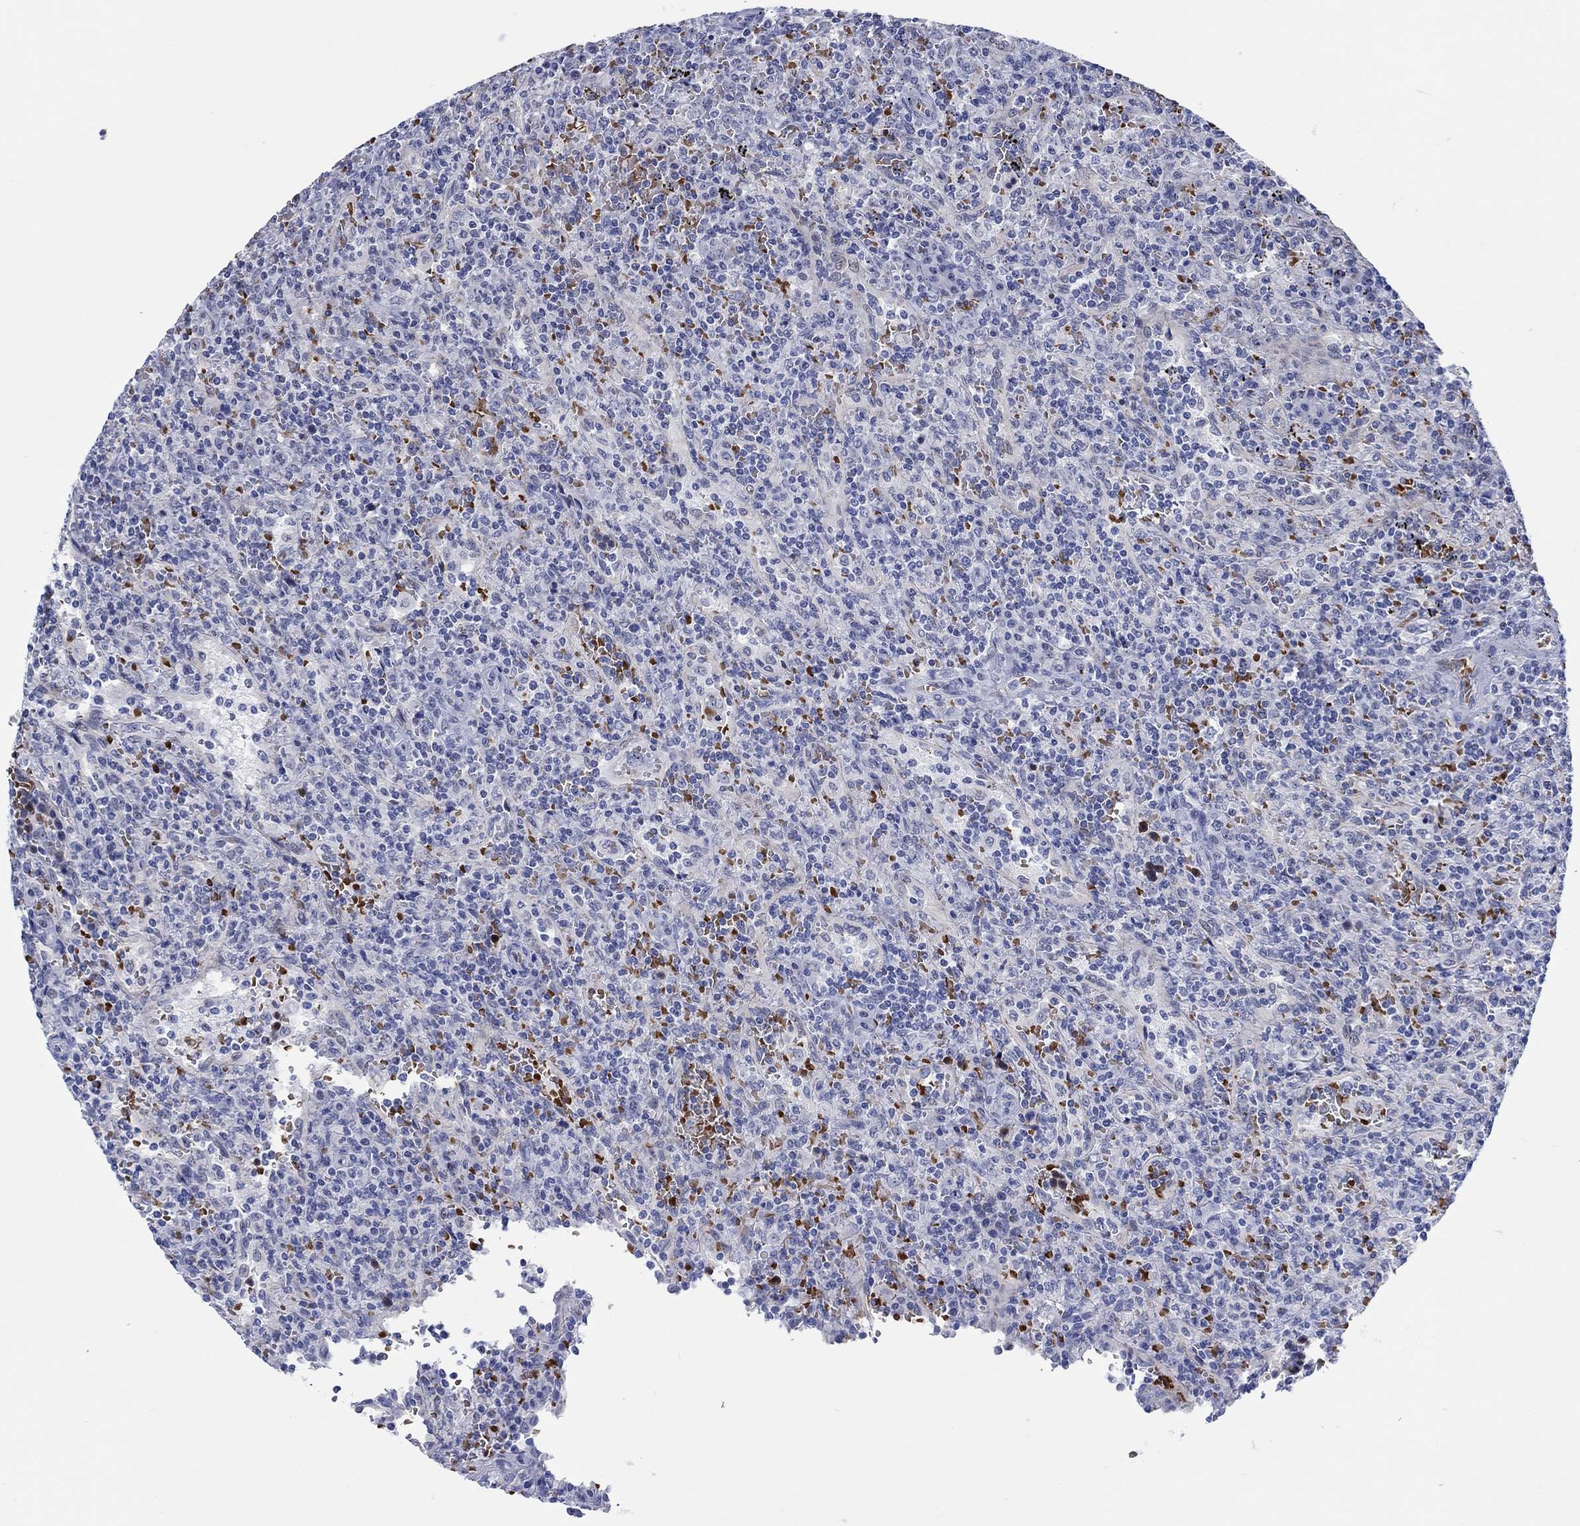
{"staining": {"intensity": "negative", "quantity": "none", "location": "none"}, "tissue": "lymphoma", "cell_type": "Tumor cells", "image_type": "cancer", "snomed": [{"axis": "morphology", "description": "Malignant lymphoma, non-Hodgkin's type, Low grade"}, {"axis": "topography", "description": "Spleen"}], "caption": "This is an immunohistochemistry (IHC) micrograph of low-grade malignant lymphoma, non-Hodgkin's type. There is no positivity in tumor cells.", "gene": "ZNF446", "patient": {"sex": "male", "age": 62}}